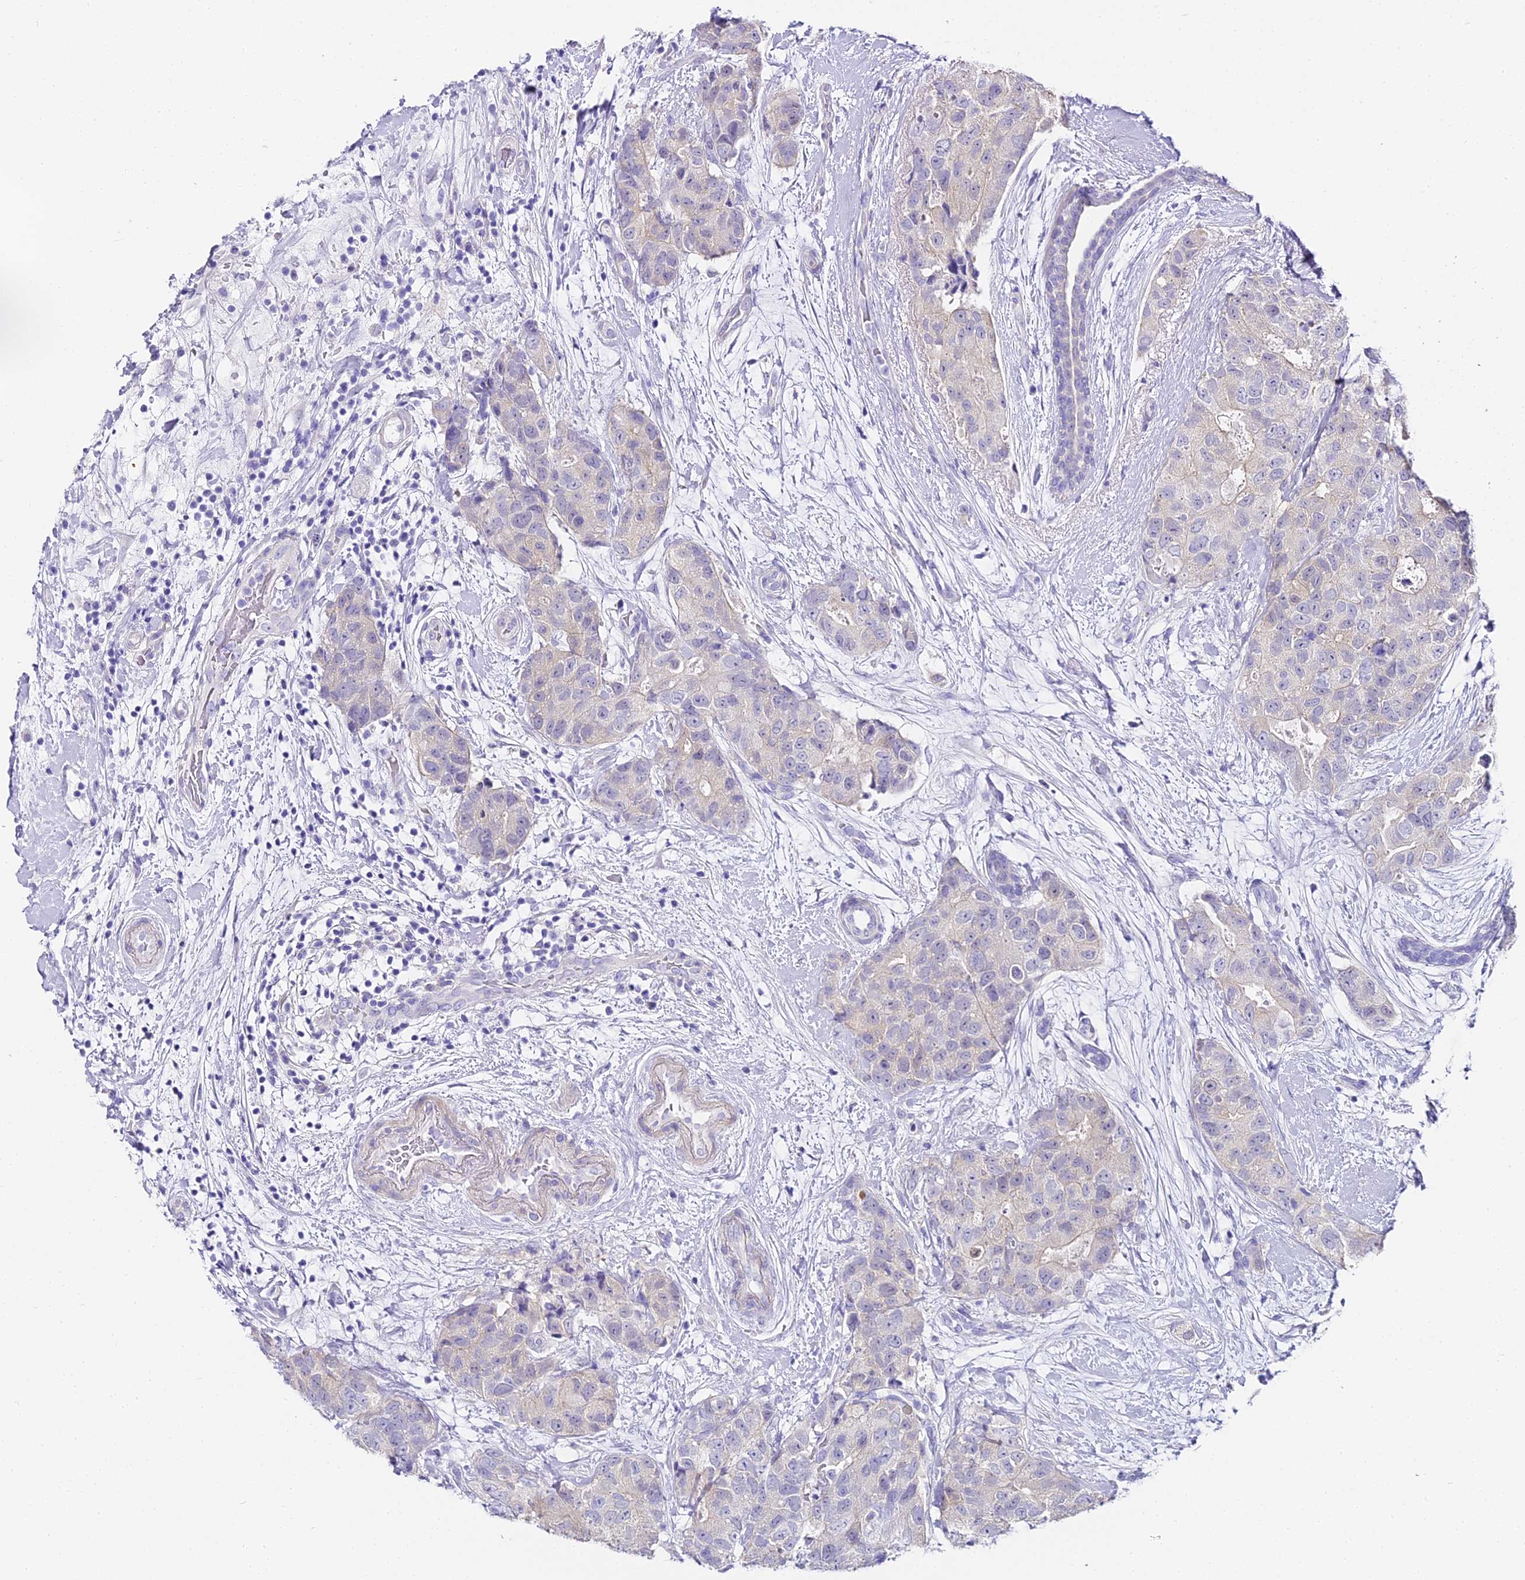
{"staining": {"intensity": "negative", "quantity": "none", "location": "none"}, "tissue": "breast cancer", "cell_type": "Tumor cells", "image_type": "cancer", "snomed": [{"axis": "morphology", "description": "Duct carcinoma"}, {"axis": "topography", "description": "Breast"}], "caption": "Immunohistochemistry (IHC) micrograph of human breast intraductal carcinoma stained for a protein (brown), which shows no staining in tumor cells.", "gene": "ABHD14A-ACY1", "patient": {"sex": "female", "age": 62}}